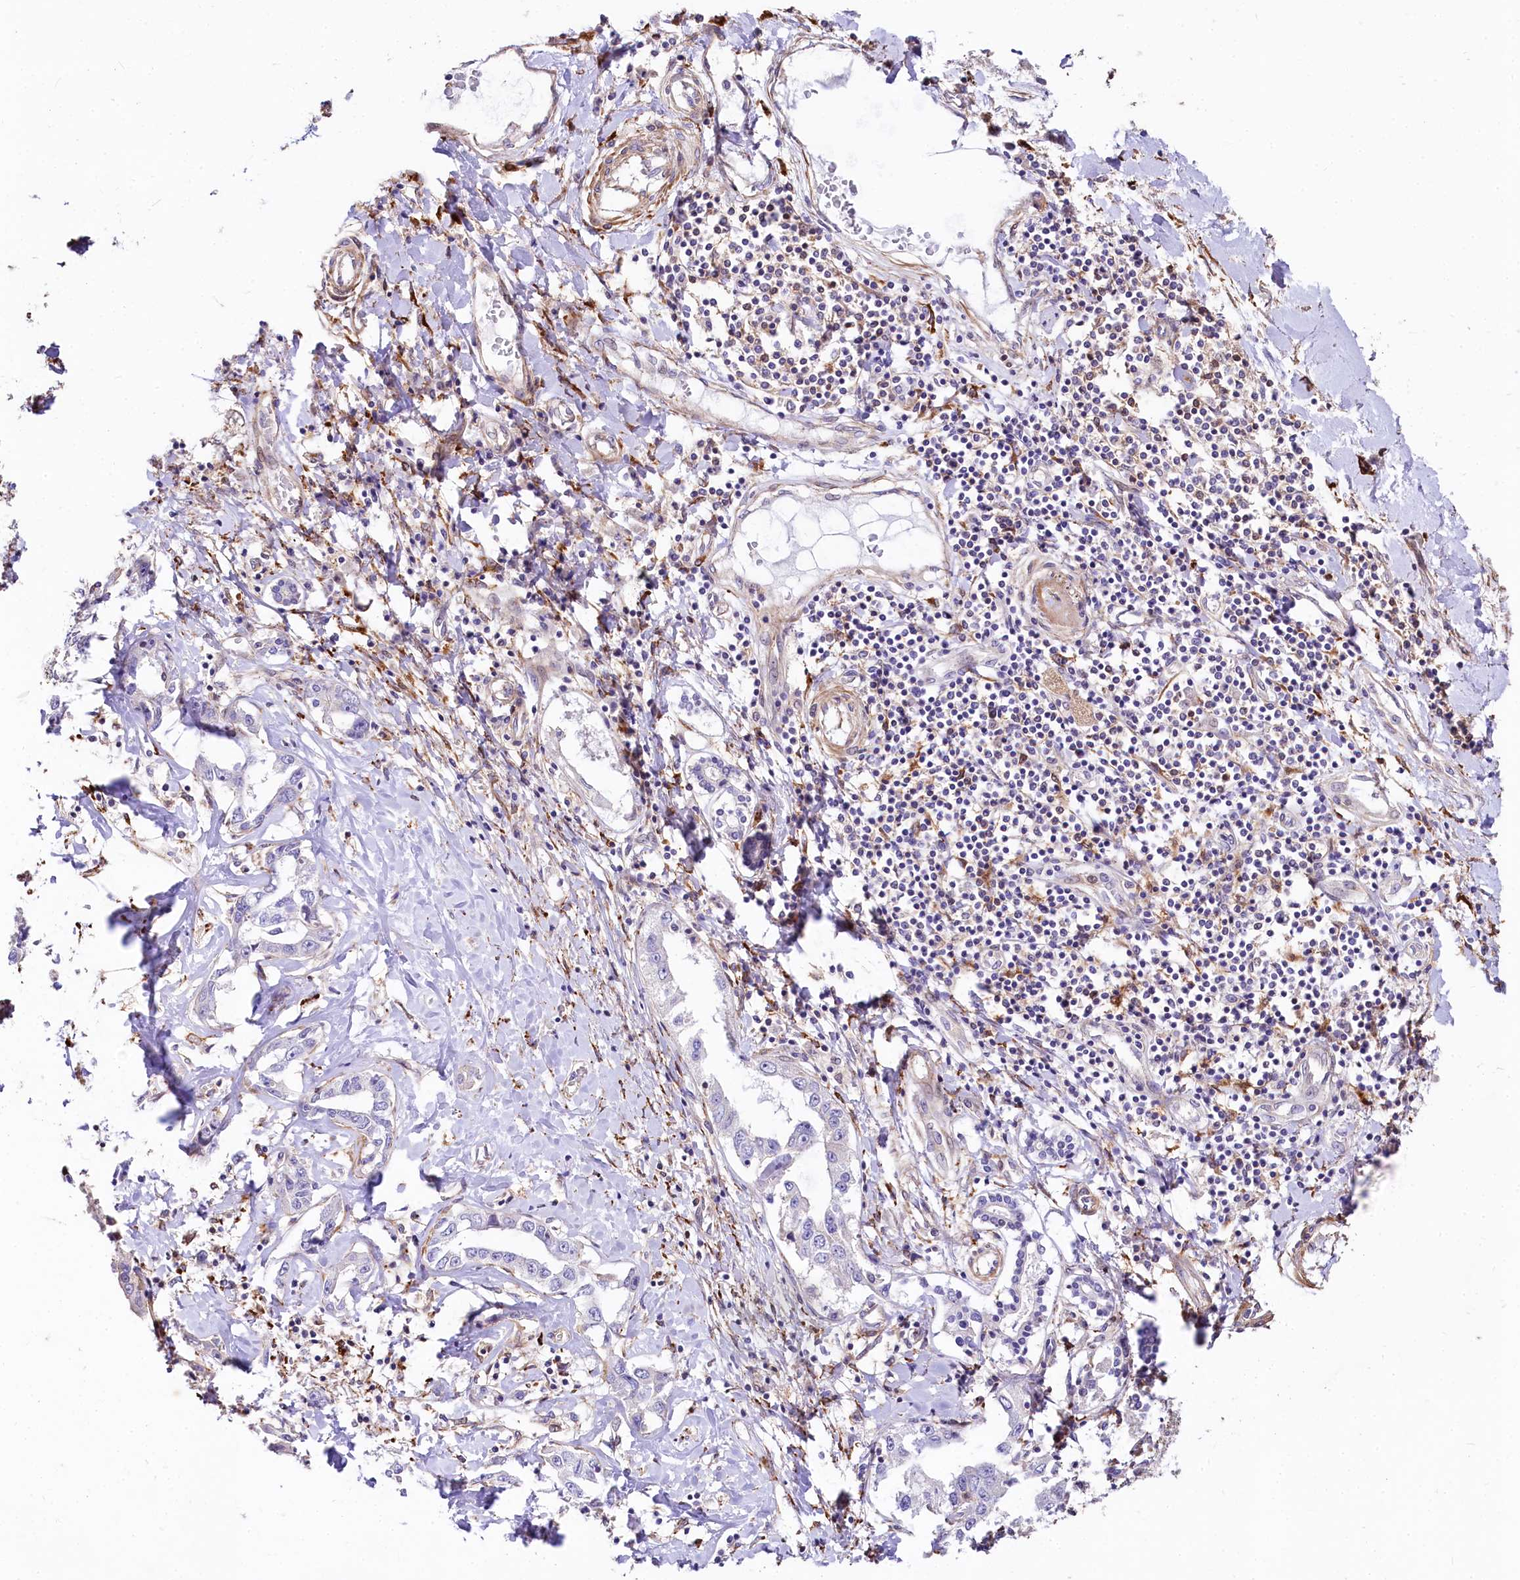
{"staining": {"intensity": "negative", "quantity": "none", "location": "none"}, "tissue": "liver cancer", "cell_type": "Tumor cells", "image_type": "cancer", "snomed": [{"axis": "morphology", "description": "Cholangiocarcinoma"}, {"axis": "topography", "description": "Liver"}], "caption": "The micrograph exhibits no significant positivity in tumor cells of liver cancer.", "gene": "FCHSD2", "patient": {"sex": "male", "age": 59}}